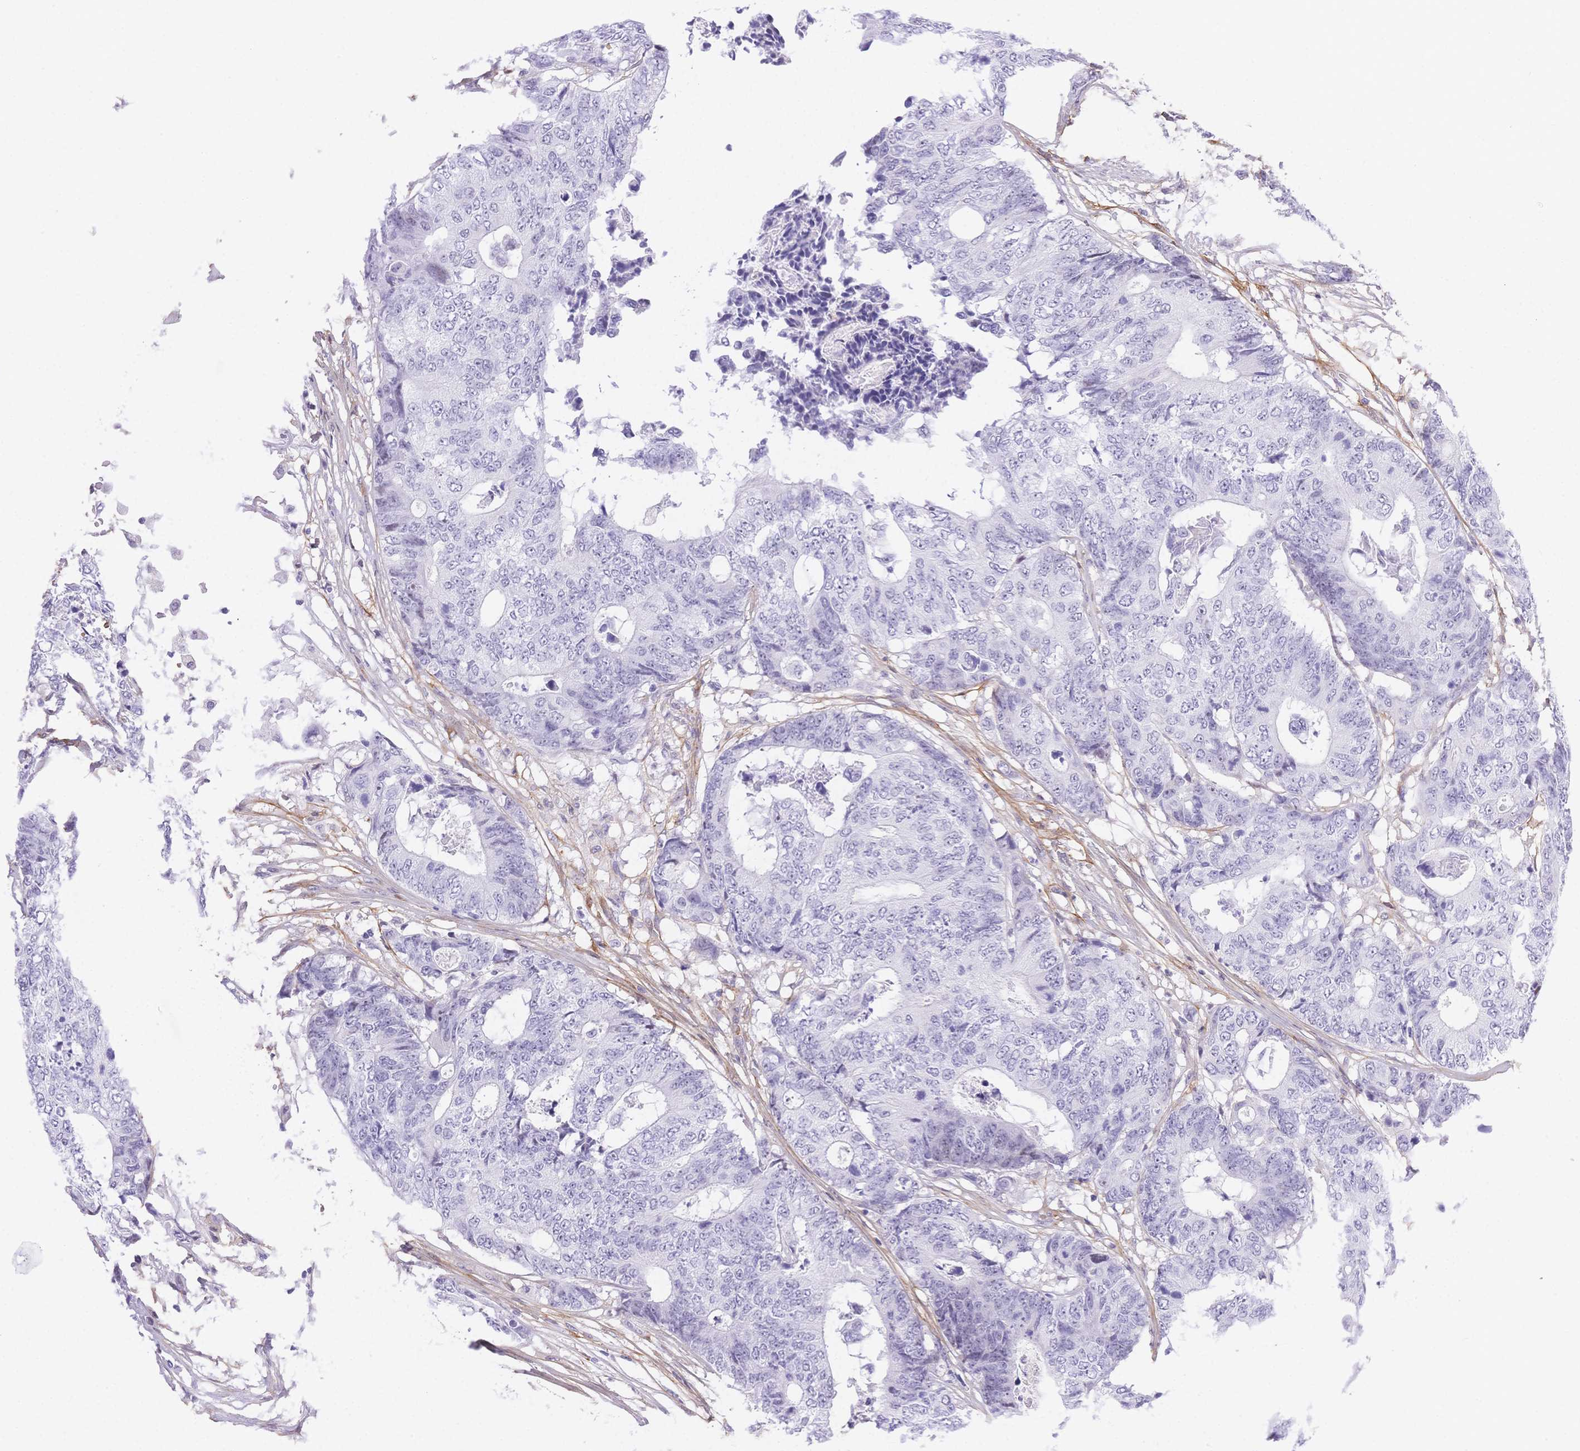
{"staining": {"intensity": "negative", "quantity": "none", "location": "none"}, "tissue": "colorectal cancer", "cell_type": "Tumor cells", "image_type": "cancer", "snomed": [{"axis": "morphology", "description": "Adenocarcinoma, NOS"}, {"axis": "topography", "description": "Colon"}], "caption": "Immunohistochemistry histopathology image of human colorectal adenocarcinoma stained for a protein (brown), which exhibits no staining in tumor cells. The staining was performed using DAB to visualize the protein expression in brown, while the nuclei were stained in blue with hematoxylin (Magnification: 20x).", "gene": "PDZD2", "patient": {"sex": "female", "age": 48}}